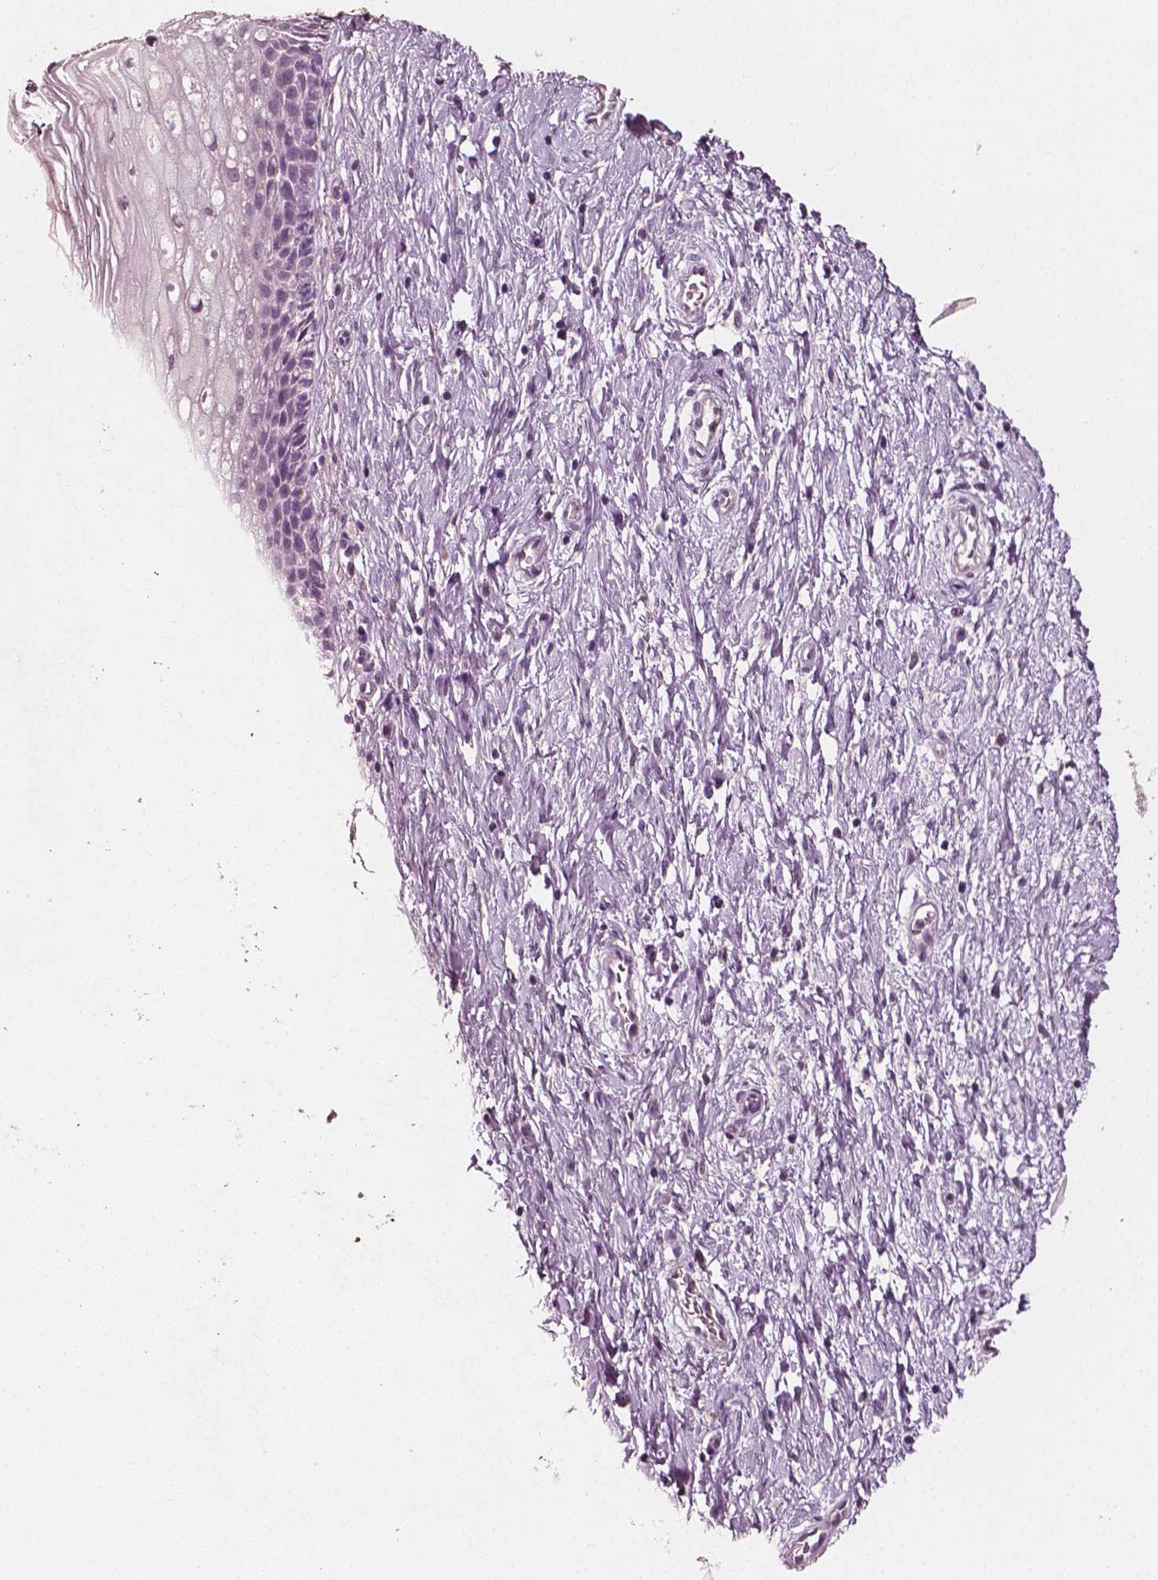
{"staining": {"intensity": "negative", "quantity": "none", "location": "none"}, "tissue": "cervix", "cell_type": "Glandular cells", "image_type": "normal", "snomed": [{"axis": "morphology", "description": "Normal tissue, NOS"}, {"axis": "topography", "description": "Cervix"}], "caption": "Immunohistochemistry (IHC) micrograph of benign cervix: cervix stained with DAB (3,3'-diaminobenzidine) demonstrates no significant protein positivity in glandular cells.", "gene": "PLA2R1", "patient": {"sex": "female", "age": 34}}